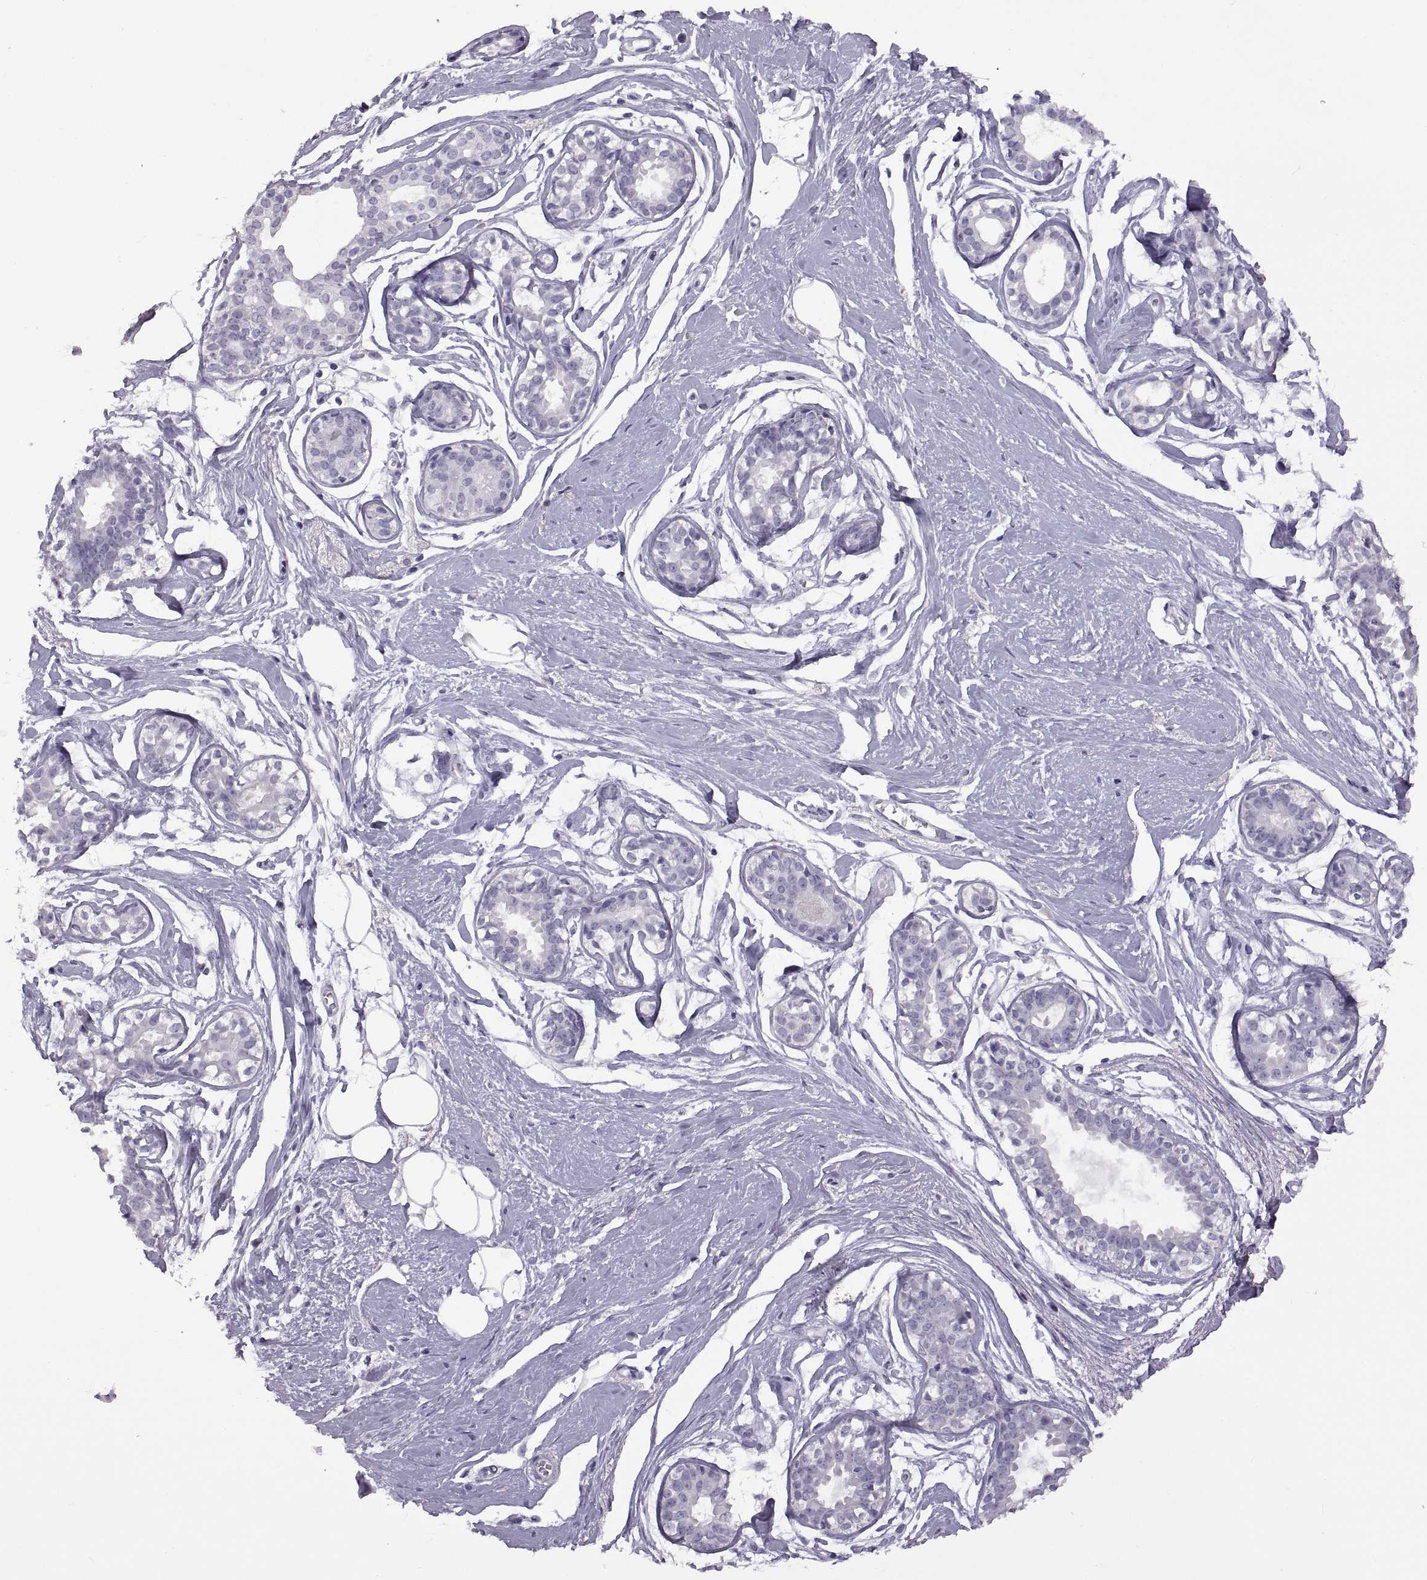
{"staining": {"intensity": "negative", "quantity": "none", "location": "none"}, "tissue": "breast", "cell_type": "Adipocytes", "image_type": "normal", "snomed": [{"axis": "morphology", "description": "Normal tissue, NOS"}, {"axis": "topography", "description": "Breast"}], "caption": "The histopathology image shows no staining of adipocytes in benign breast. (Stains: DAB immunohistochemistry with hematoxylin counter stain, Microscopy: brightfield microscopy at high magnification).", "gene": "RDM1", "patient": {"sex": "female", "age": 49}}